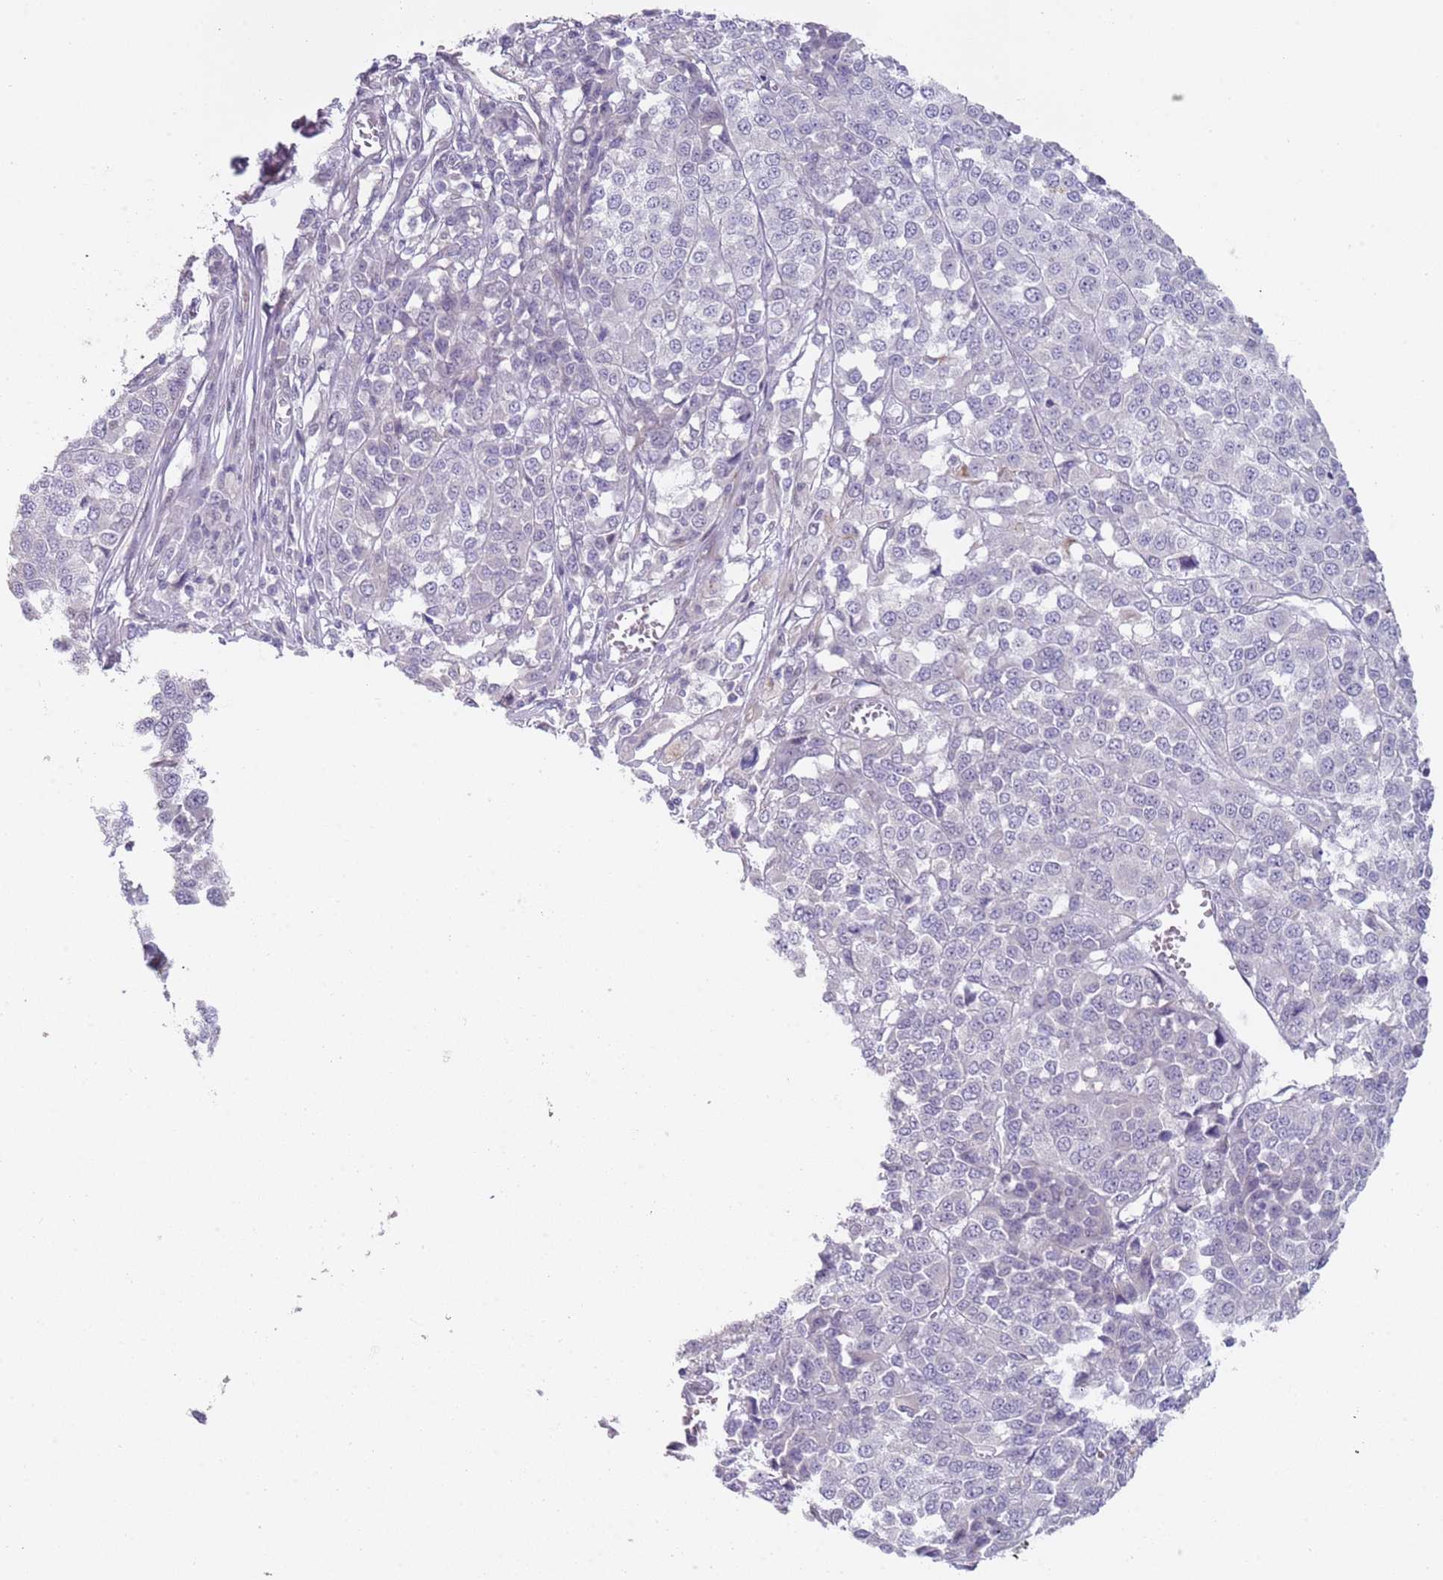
{"staining": {"intensity": "negative", "quantity": "none", "location": "none"}, "tissue": "melanoma", "cell_type": "Tumor cells", "image_type": "cancer", "snomed": [{"axis": "morphology", "description": "Malignant melanoma, Metastatic site"}, {"axis": "topography", "description": "Lymph node"}], "caption": "The photomicrograph demonstrates no significant expression in tumor cells of melanoma.", "gene": "NBPF3", "patient": {"sex": "male", "age": 44}}